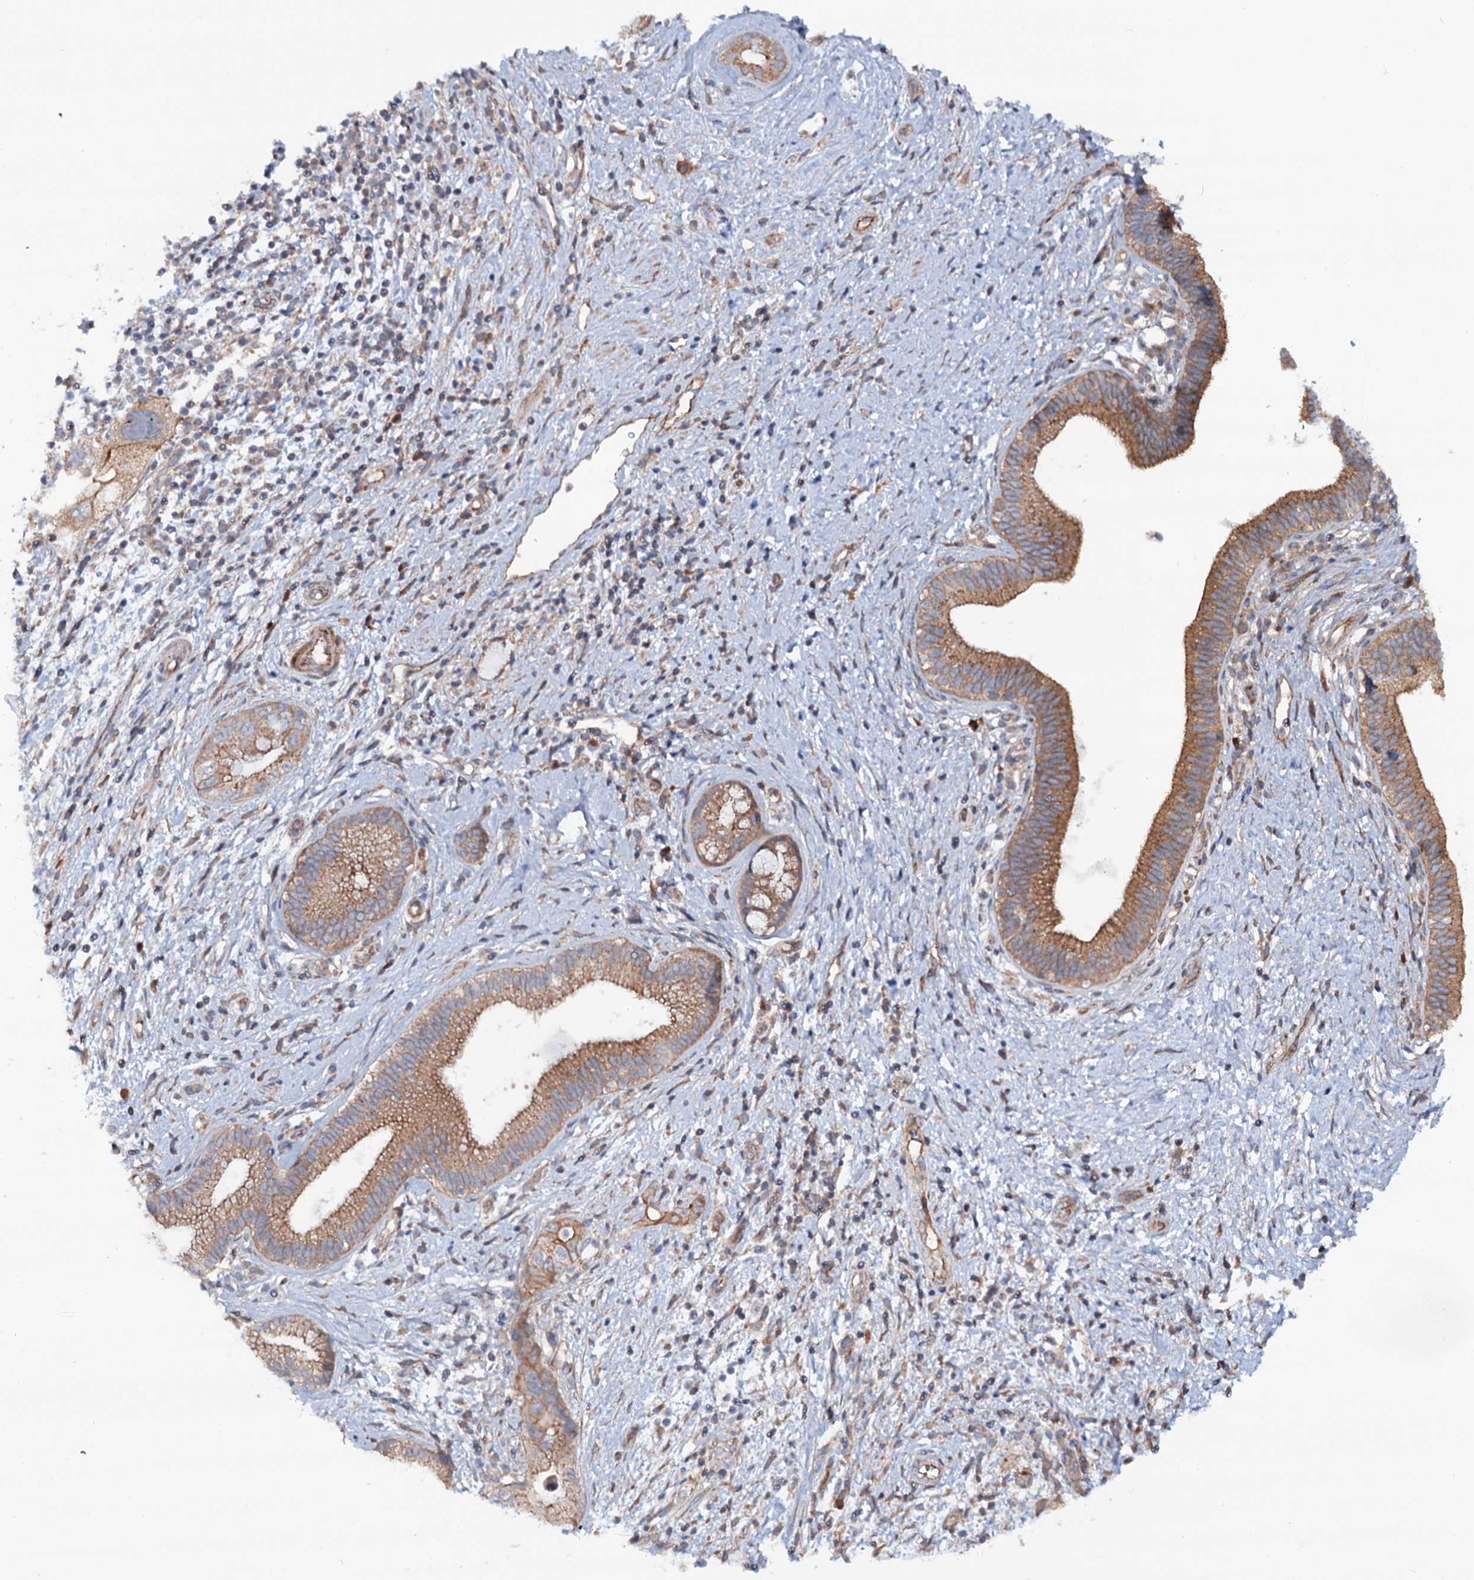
{"staining": {"intensity": "moderate", "quantity": "25%-75%", "location": "cytoplasmic/membranous"}, "tissue": "pancreatic cancer", "cell_type": "Tumor cells", "image_type": "cancer", "snomed": [{"axis": "morphology", "description": "Adenocarcinoma, NOS"}, {"axis": "topography", "description": "Pancreas"}], "caption": "The histopathology image demonstrates immunohistochemical staining of pancreatic cancer. There is moderate cytoplasmic/membranous expression is appreciated in approximately 25%-75% of tumor cells. The protein of interest is stained brown, and the nuclei are stained in blue (DAB IHC with brightfield microscopy, high magnification).", "gene": "ADGRG4", "patient": {"sex": "female", "age": 73}}